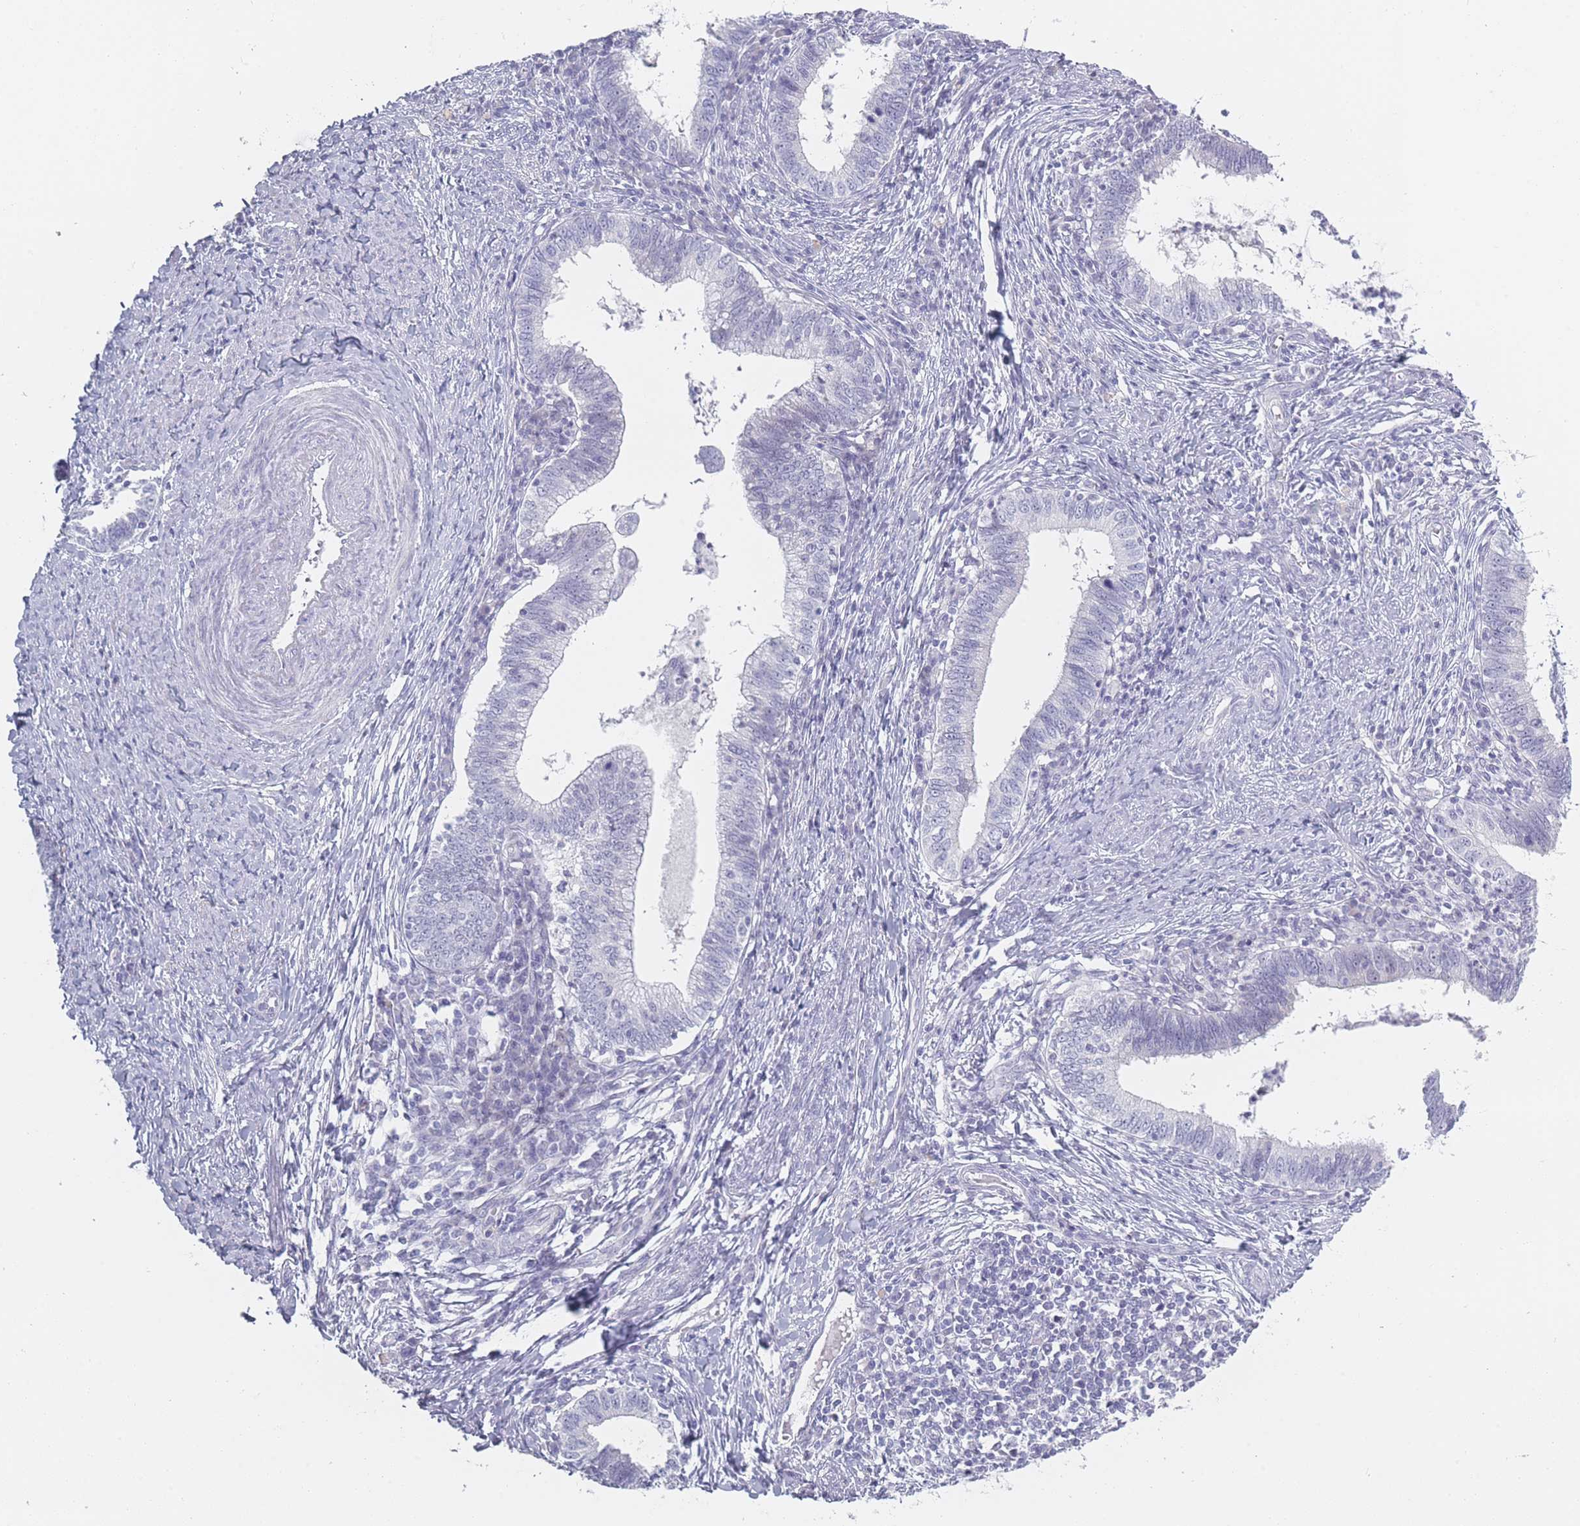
{"staining": {"intensity": "negative", "quantity": "none", "location": "none"}, "tissue": "cervical cancer", "cell_type": "Tumor cells", "image_type": "cancer", "snomed": [{"axis": "morphology", "description": "Adenocarcinoma, NOS"}, {"axis": "topography", "description": "Cervix"}], "caption": "Tumor cells show no significant positivity in cervical cancer (adenocarcinoma).", "gene": "ROS1", "patient": {"sex": "female", "age": 36}}